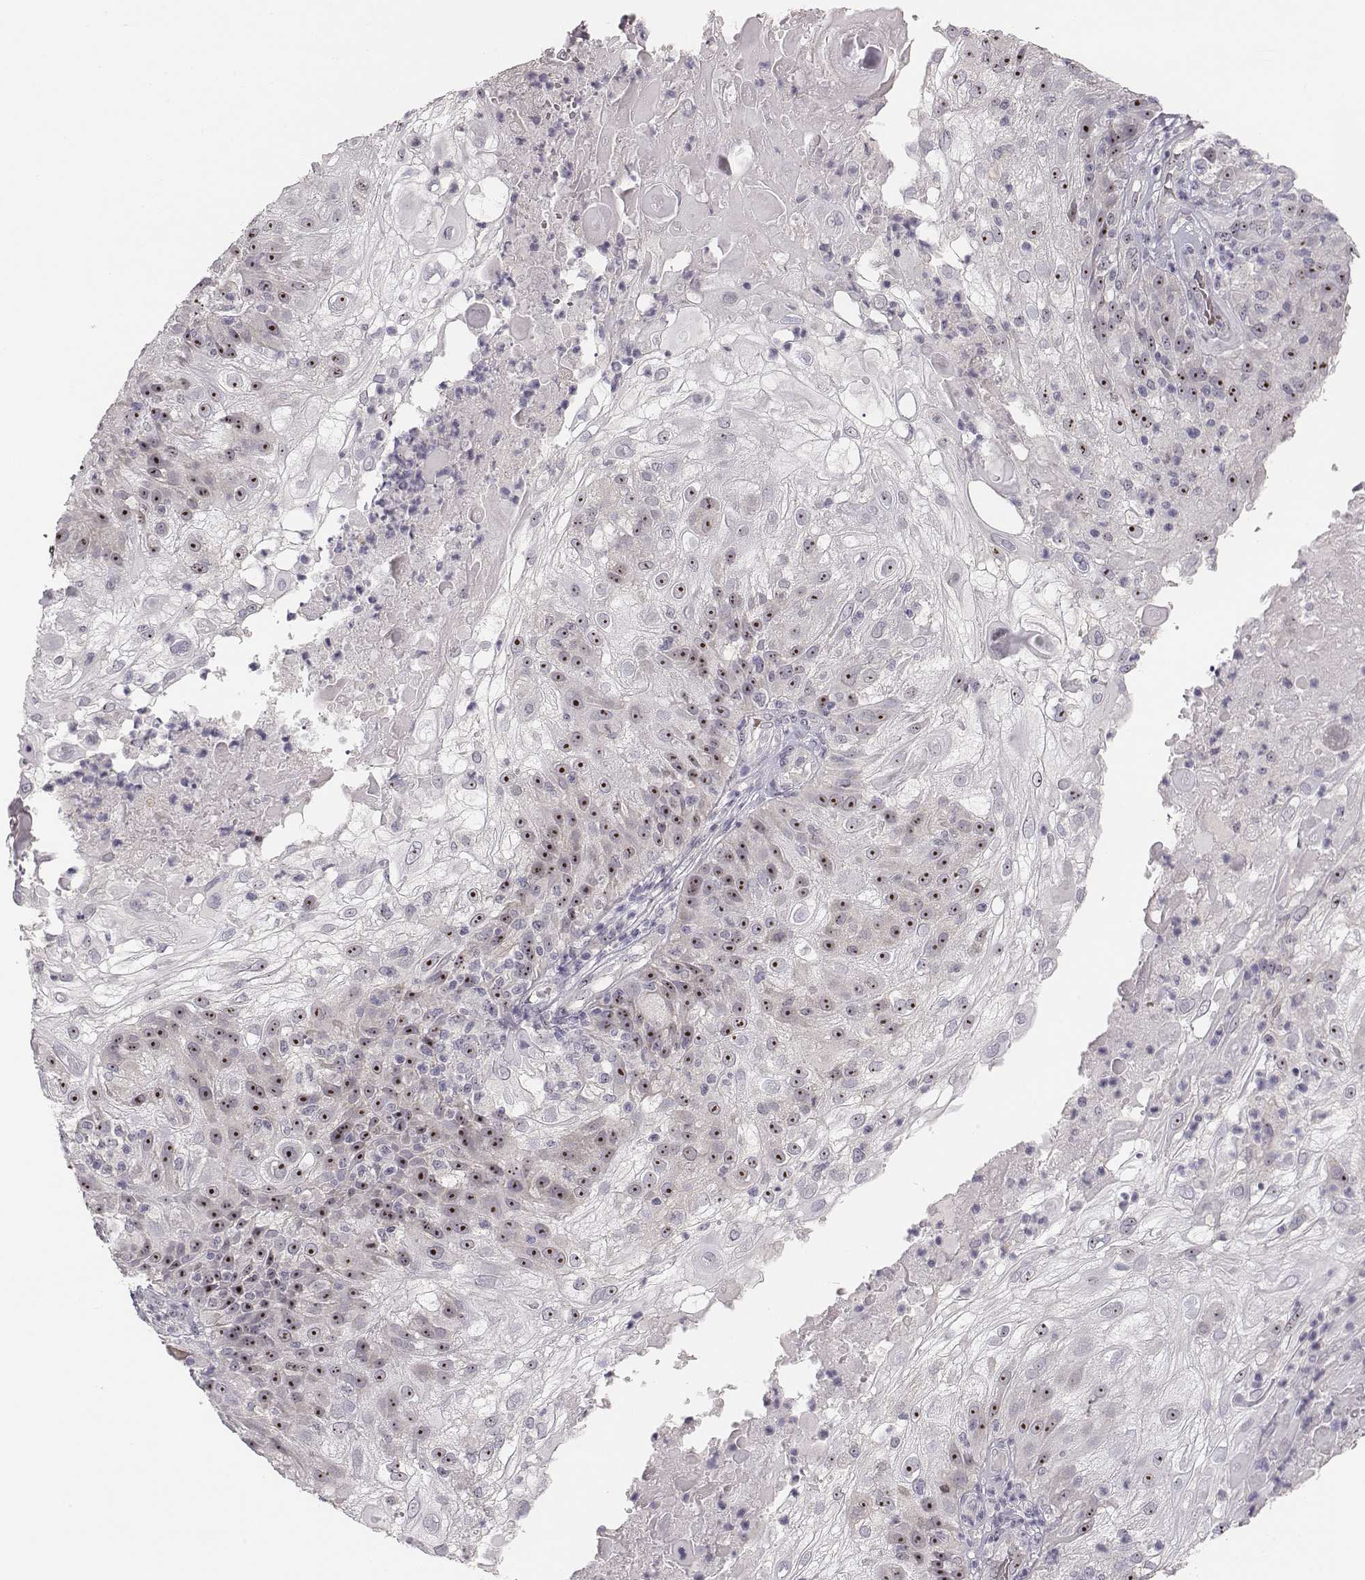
{"staining": {"intensity": "strong", "quantity": ">75%", "location": "nuclear"}, "tissue": "skin cancer", "cell_type": "Tumor cells", "image_type": "cancer", "snomed": [{"axis": "morphology", "description": "Normal tissue, NOS"}, {"axis": "morphology", "description": "Squamous cell carcinoma, NOS"}, {"axis": "topography", "description": "Skin"}], "caption": "Protein expression analysis of skin cancer (squamous cell carcinoma) shows strong nuclear expression in approximately >75% of tumor cells. The staining was performed using DAB to visualize the protein expression in brown, while the nuclei were stained in blue with hematoxylin (Magnification: 20x).", "gene": "NIFK", "patient": {"sex": "female", "age": 83}}